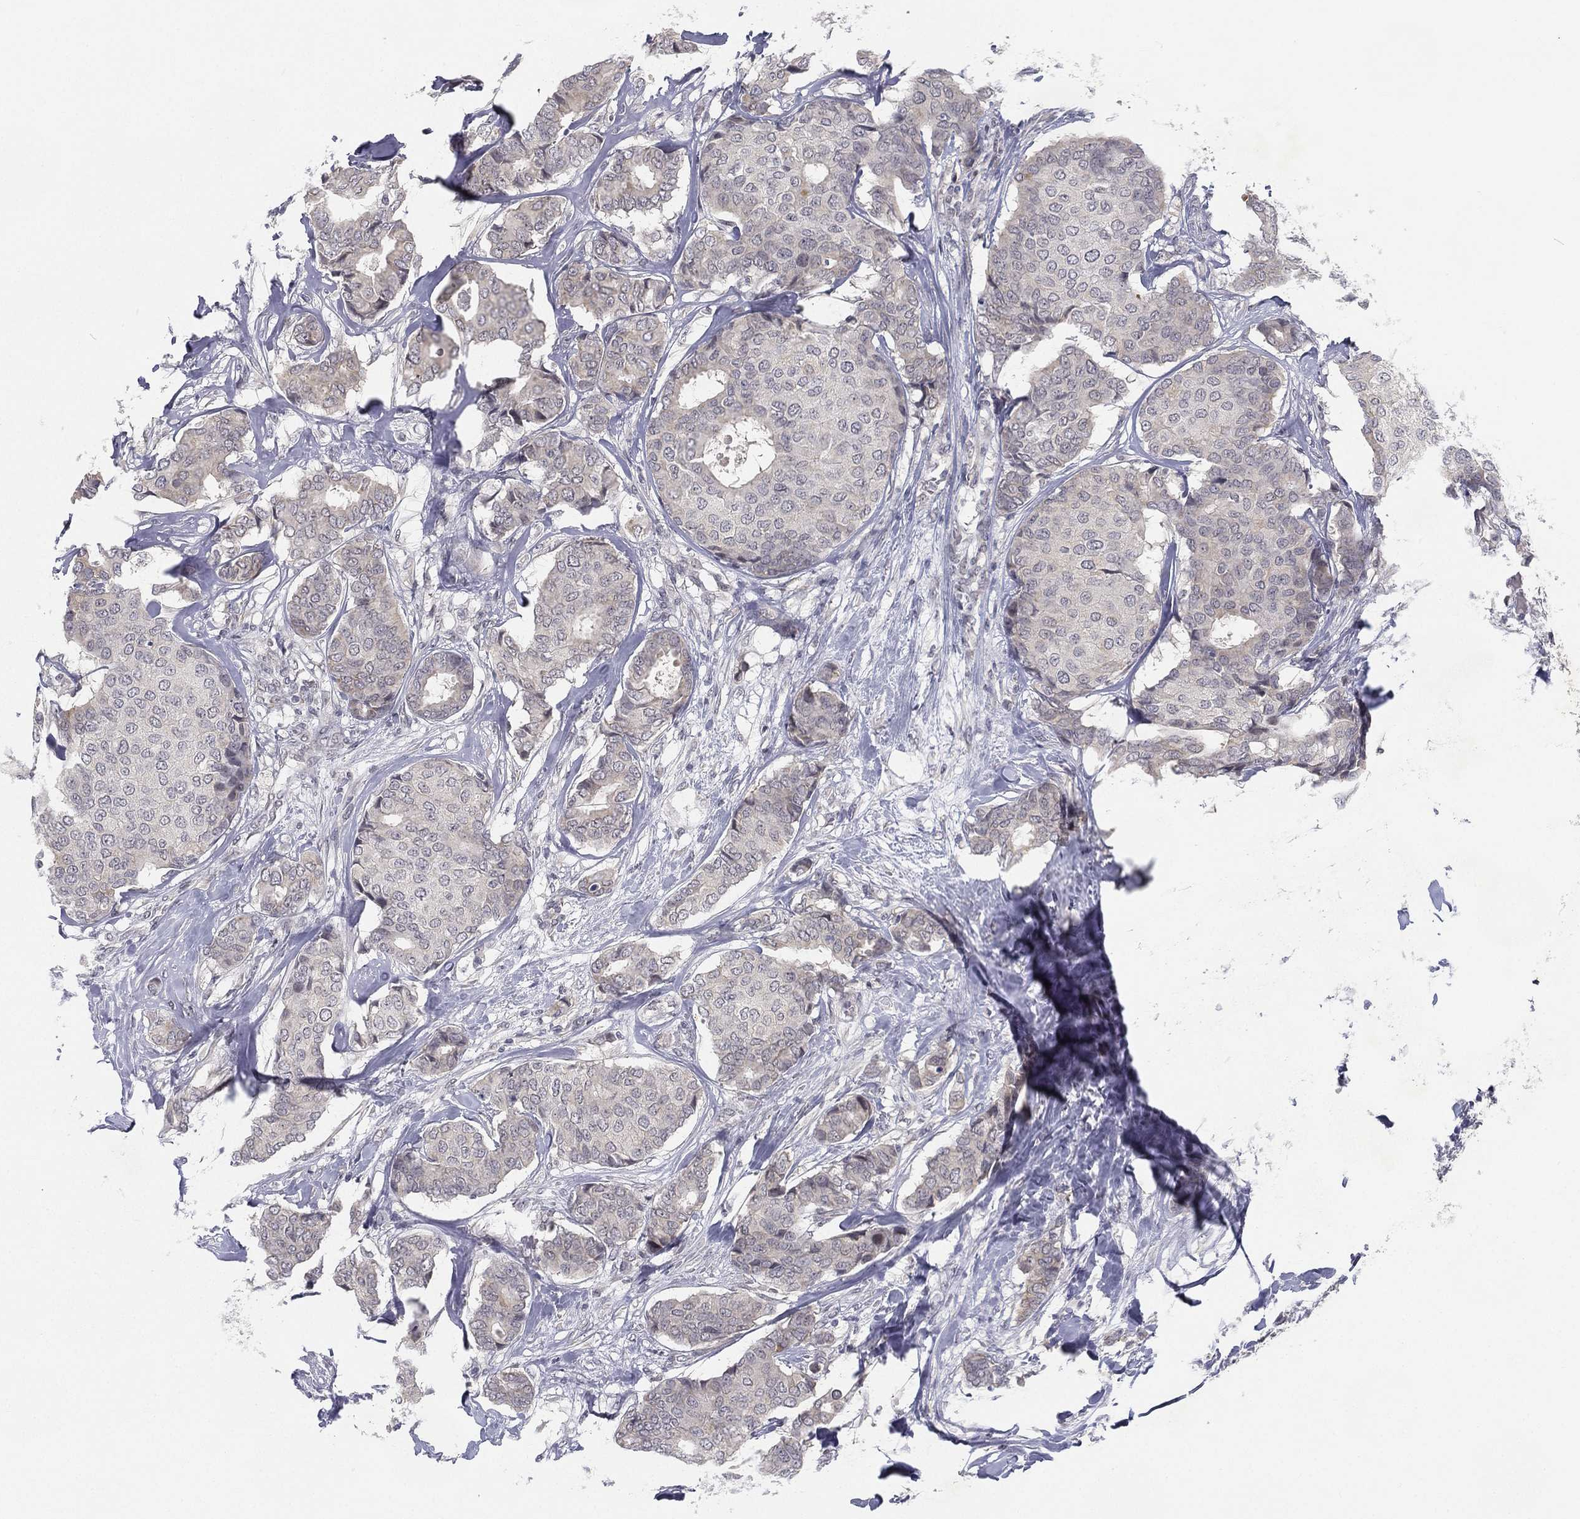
{"staining": {"intensity": "negative", "quantity": "none", "location": "none"}, "tissue": "breast cancer", "cell_type": "Tumor cells", "image_type": "cancer", "snomed": [{"axis": "morphology", "description": "Duct carcinoma"}, {"axis": "topography", "description": "Breast"}], "caption": "IHC of invasive ductal carcinoma (breast) displays no expression in tumor cells. (Brightfield microscopy of DAB IHC at high magnification).", "gene": "MS4A8", "patient": {"sex": "female", "age": 75}}